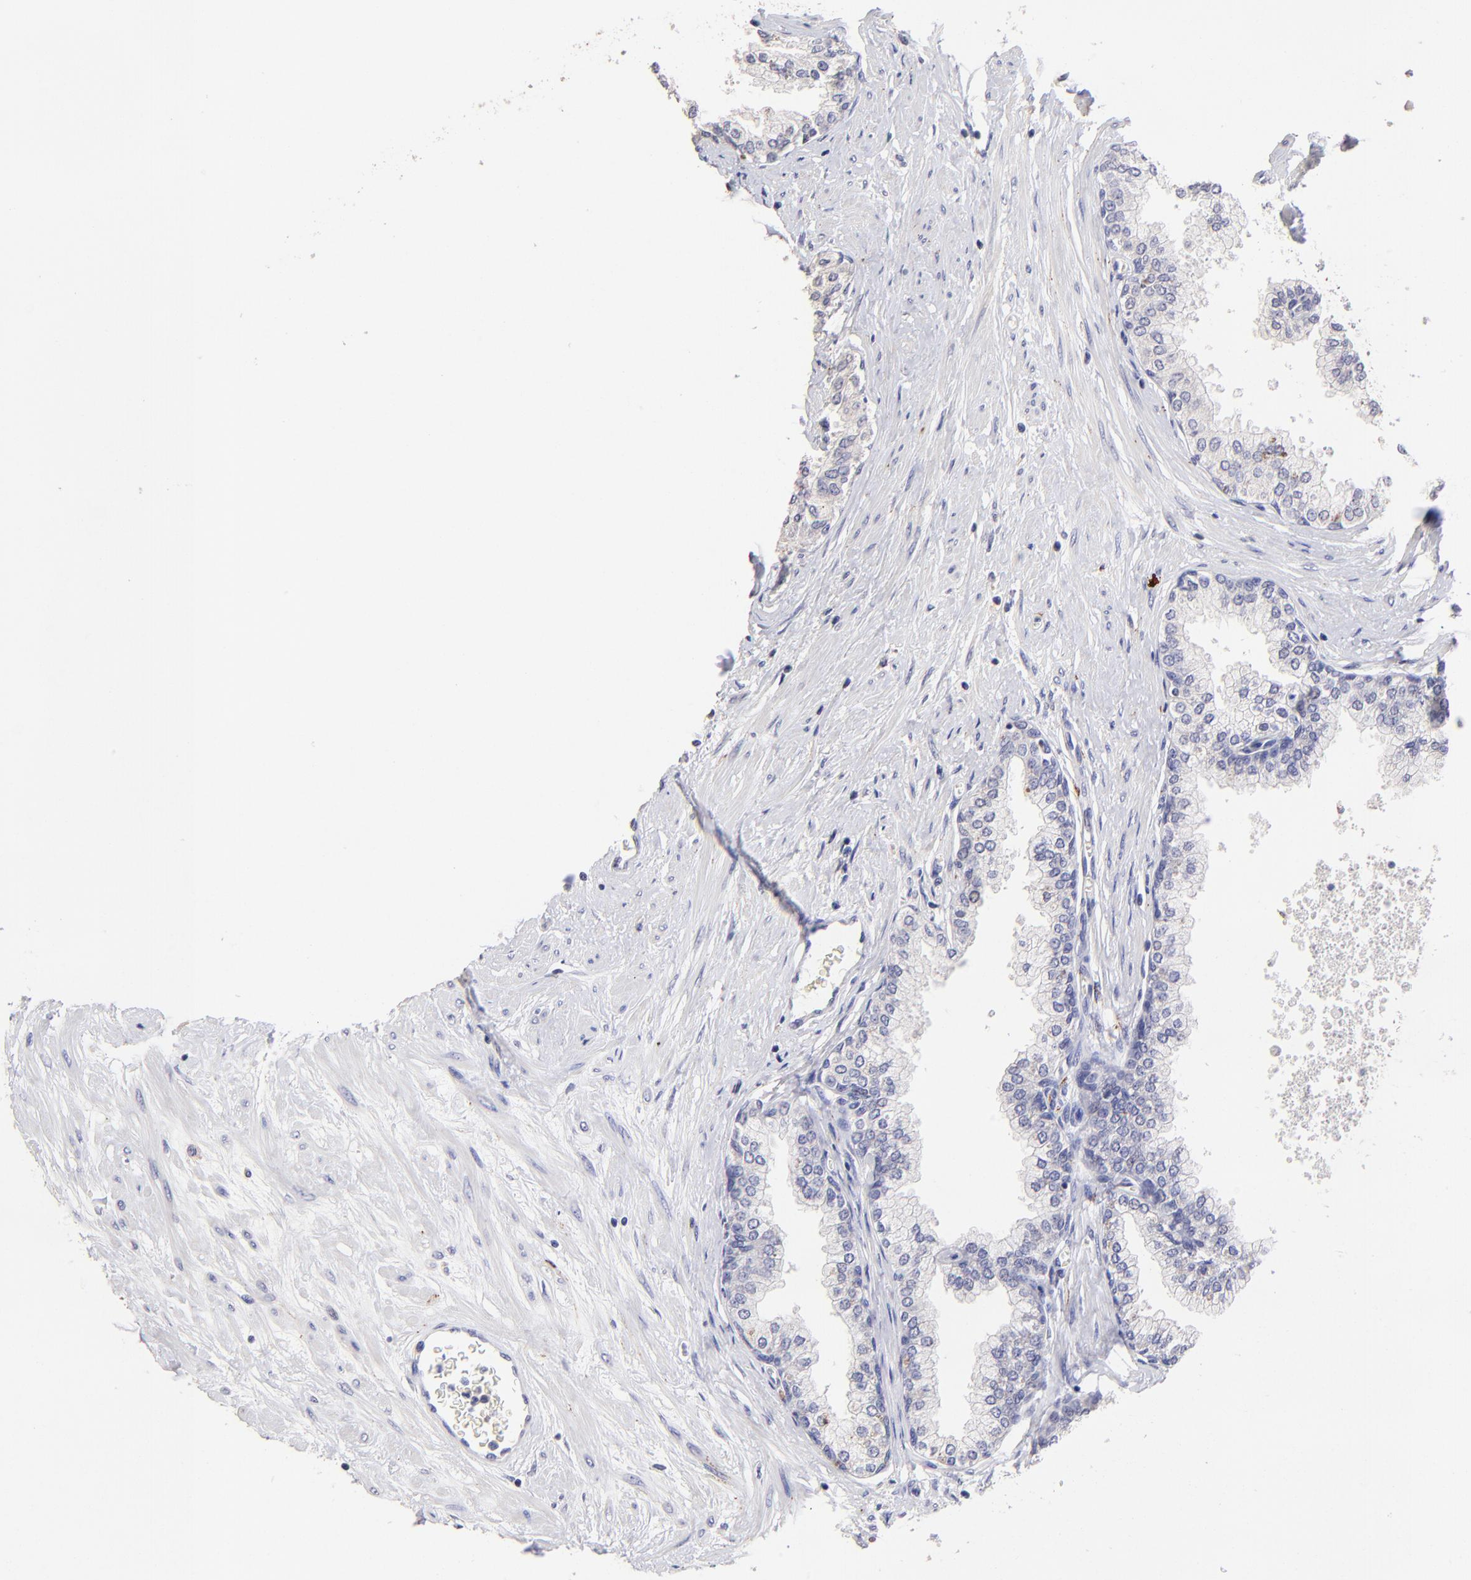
{"staining": {"intensity": "negative", "quantity": "none", "location": "none"}, "tissue": "prostate", "cell_type": "Glandular cells", "image_type": "normal", "snomed": [{"axis": "morphology", "description": "Normal tissue, NOS"}, {"axis": "topography", "description": "Prostate"}], "caption": "Immunohistochemical staining of benign prostate reveals no significant positivity in glandular cells.", "gene": "DNMT1", "patient": {"sex": "male", "age": 60}}